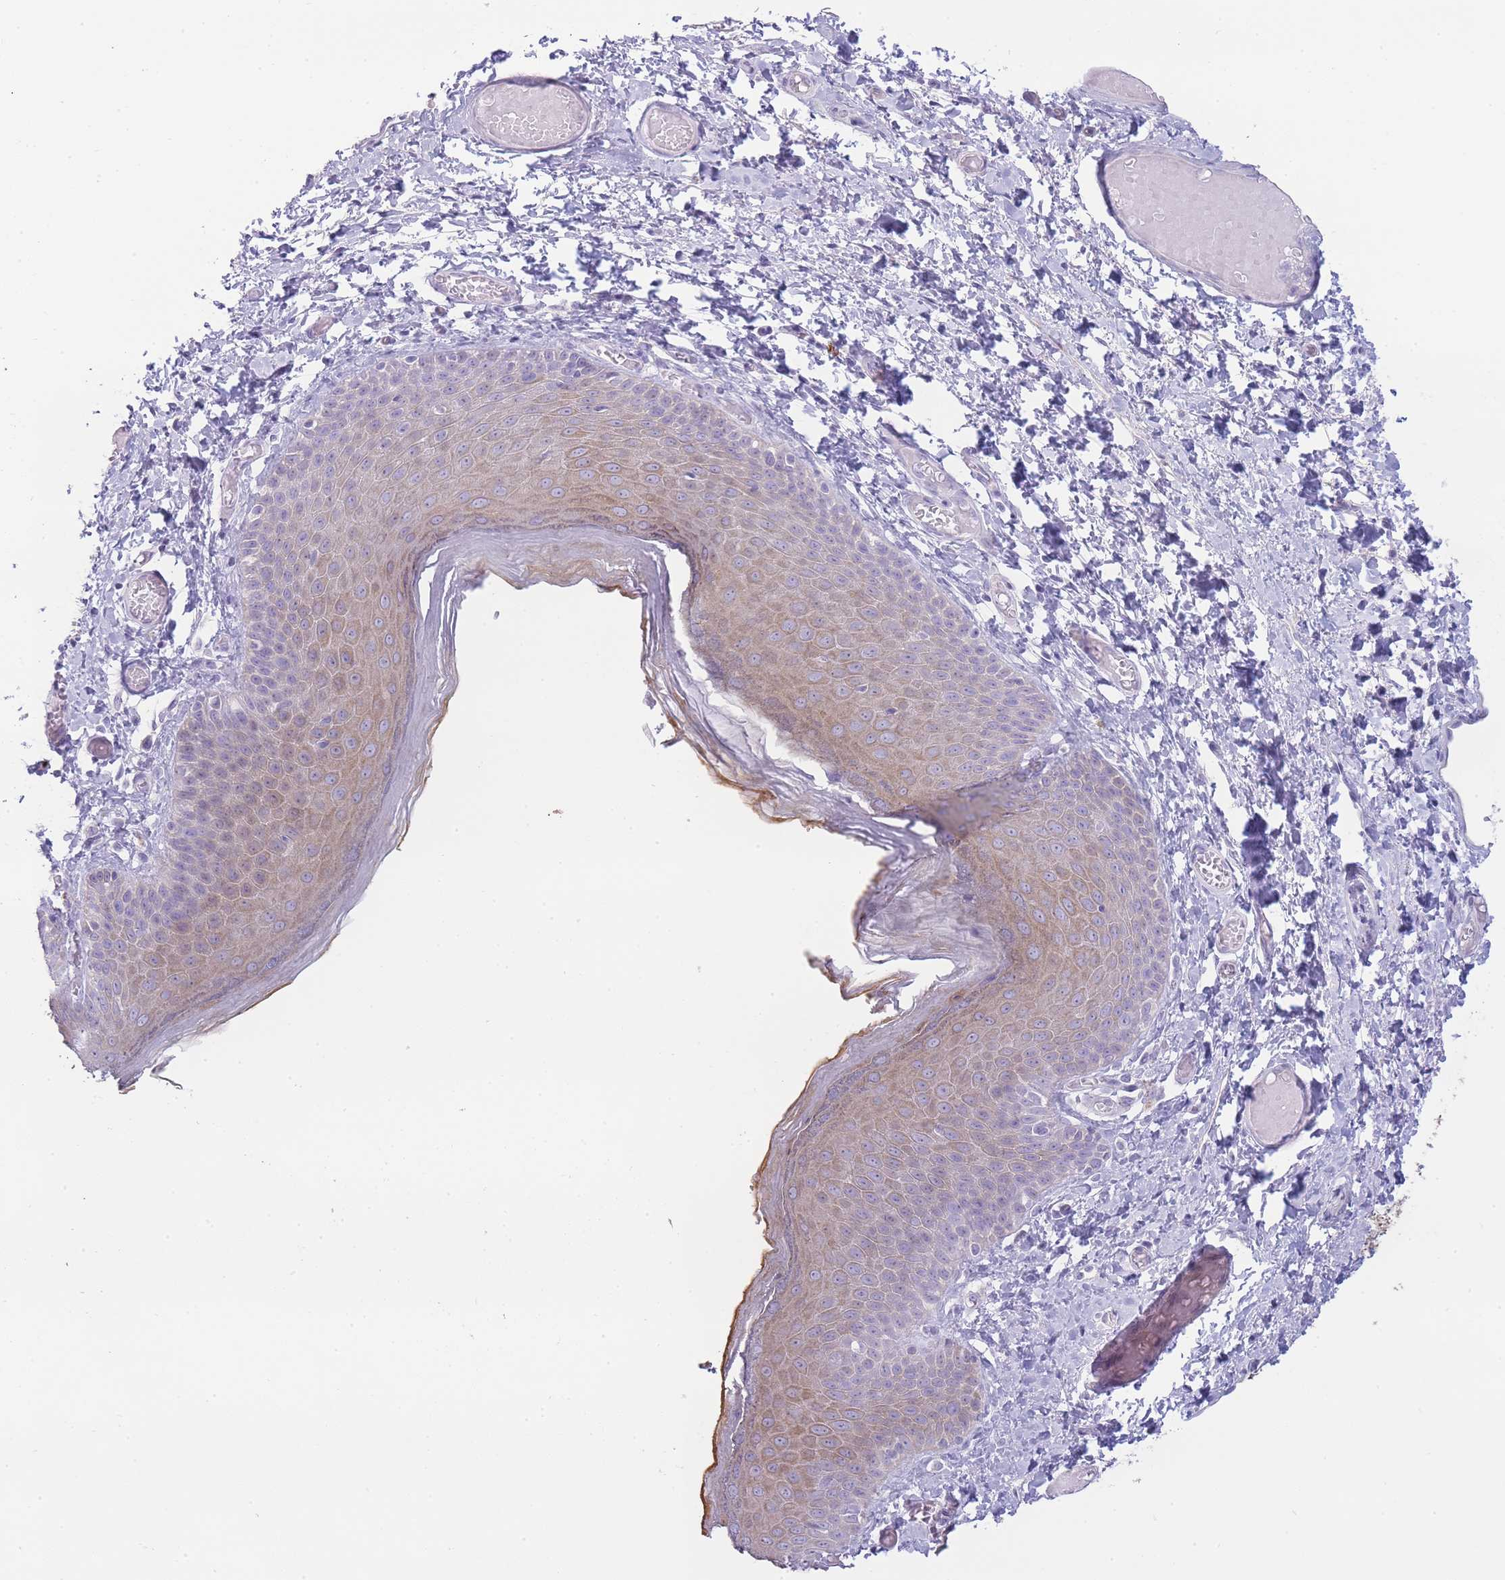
{"staining": {"intensity": "weak", "quantity": "25%-75%", "location": "cytoplasmic/membranous"}, "tissue": "skin", "cell_type": "Epidermal cells", "image_type": "normal", "snomed": [{"axis": "morphology", "description": "Normal tissue, NOS"}, {"axis": "topography", "description": "Anal"}], "caption": "The immunohistochemical stain labels weak cytoplasmic/membranous positivity in epidermal cells of unremarkable skin.", "gene": "UTP14A", "patient": {"sex": "female", "age": 40}}